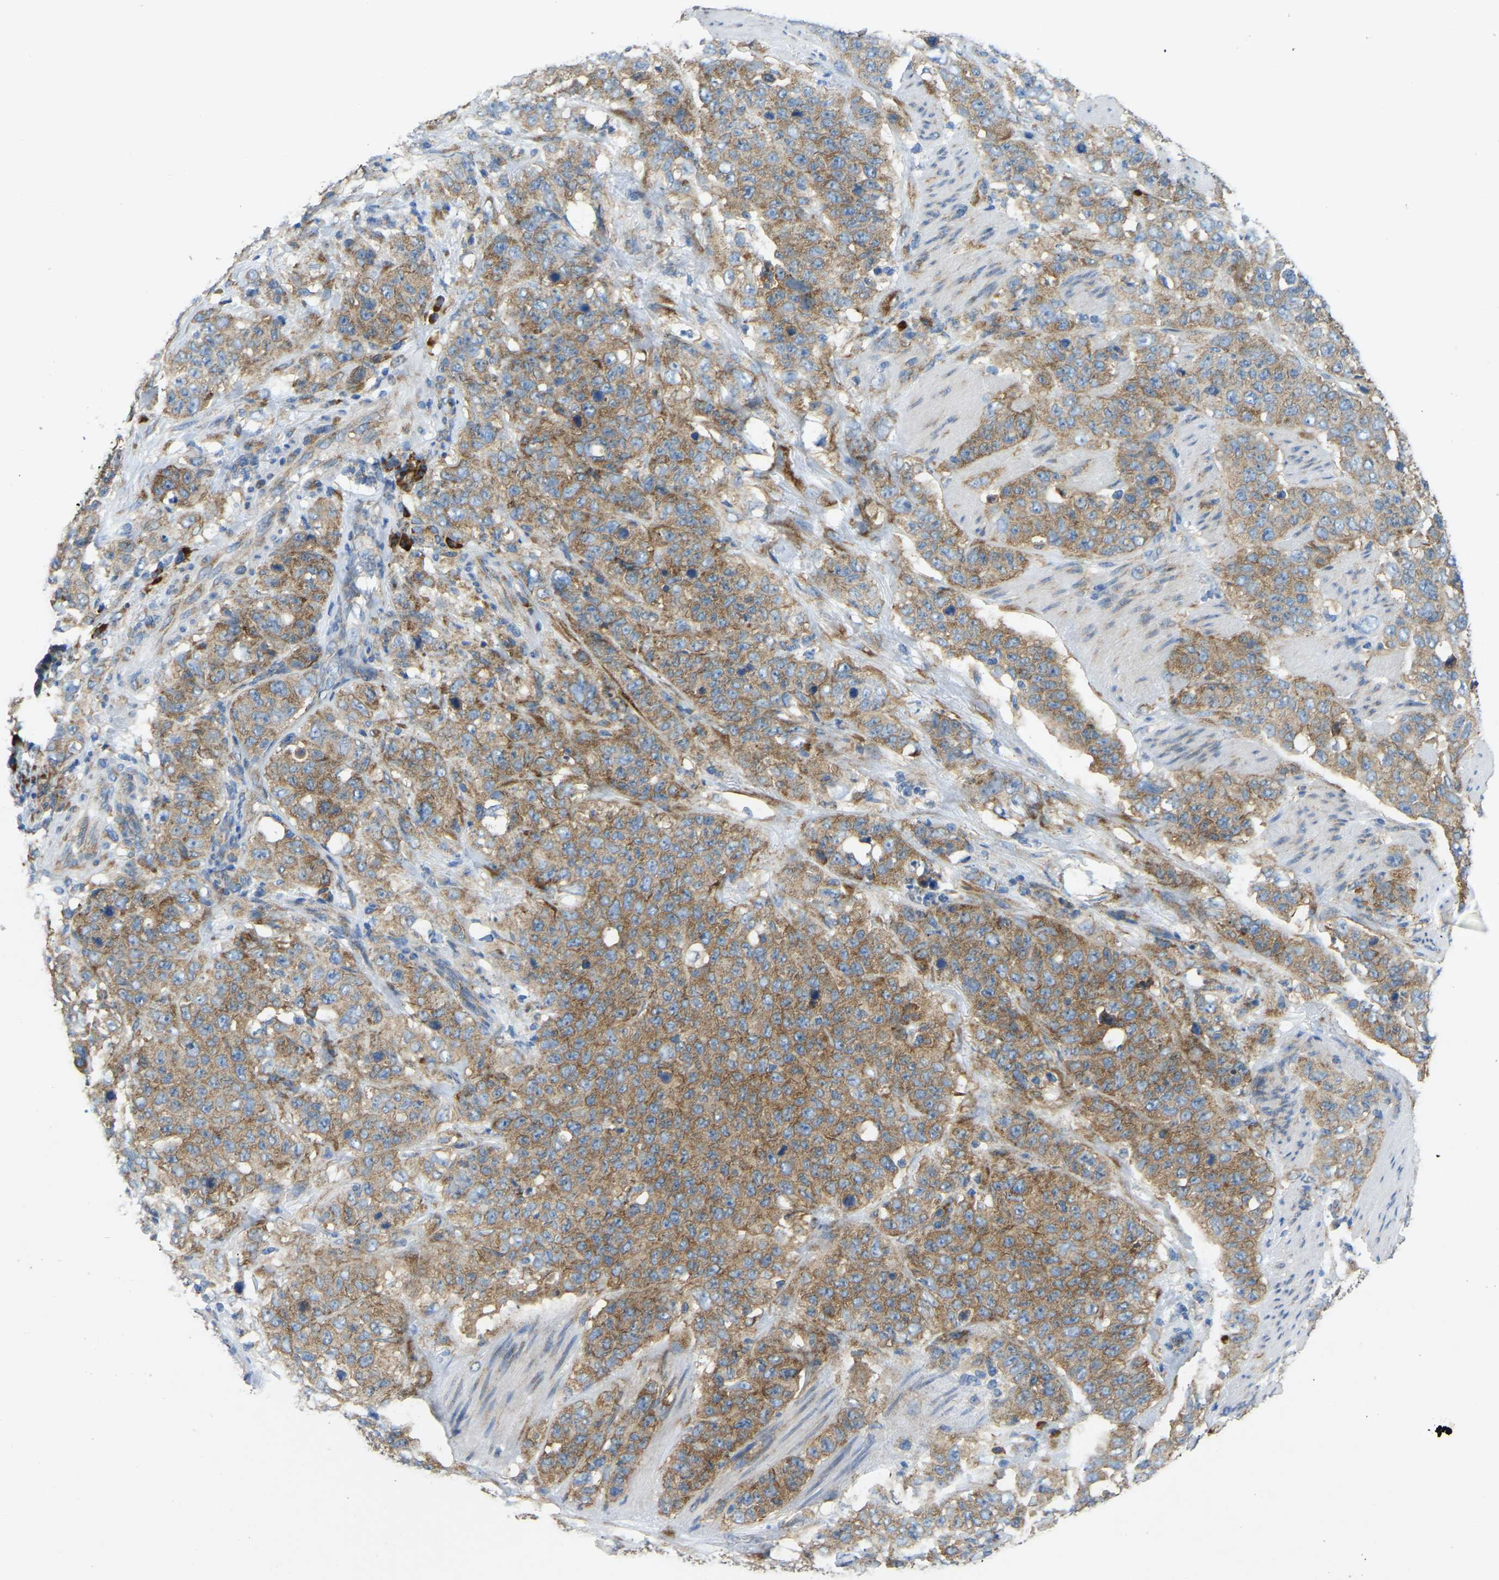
{"staining": {"intensity": "moderate", "quantity": ">75%", "location": "cytoplasmic/membranous"}, "tissue": "stomach cancer", "cell_type": "Tumor cells", "image_type": "cancer", "snomed": [{"axis": "morphology", "description": "Adenocarcinoma, NOS"}, {"axis": "topography", "description": "Stomach"}], "caption": "Tumor cells exhibit medium levels of moderate cytoplasmic/membranous staining in about >75% of cells in human stomach cancer (adenocarcinoma).", "gene": "SND1", "patient": {"sex": "male", "age": 48}}